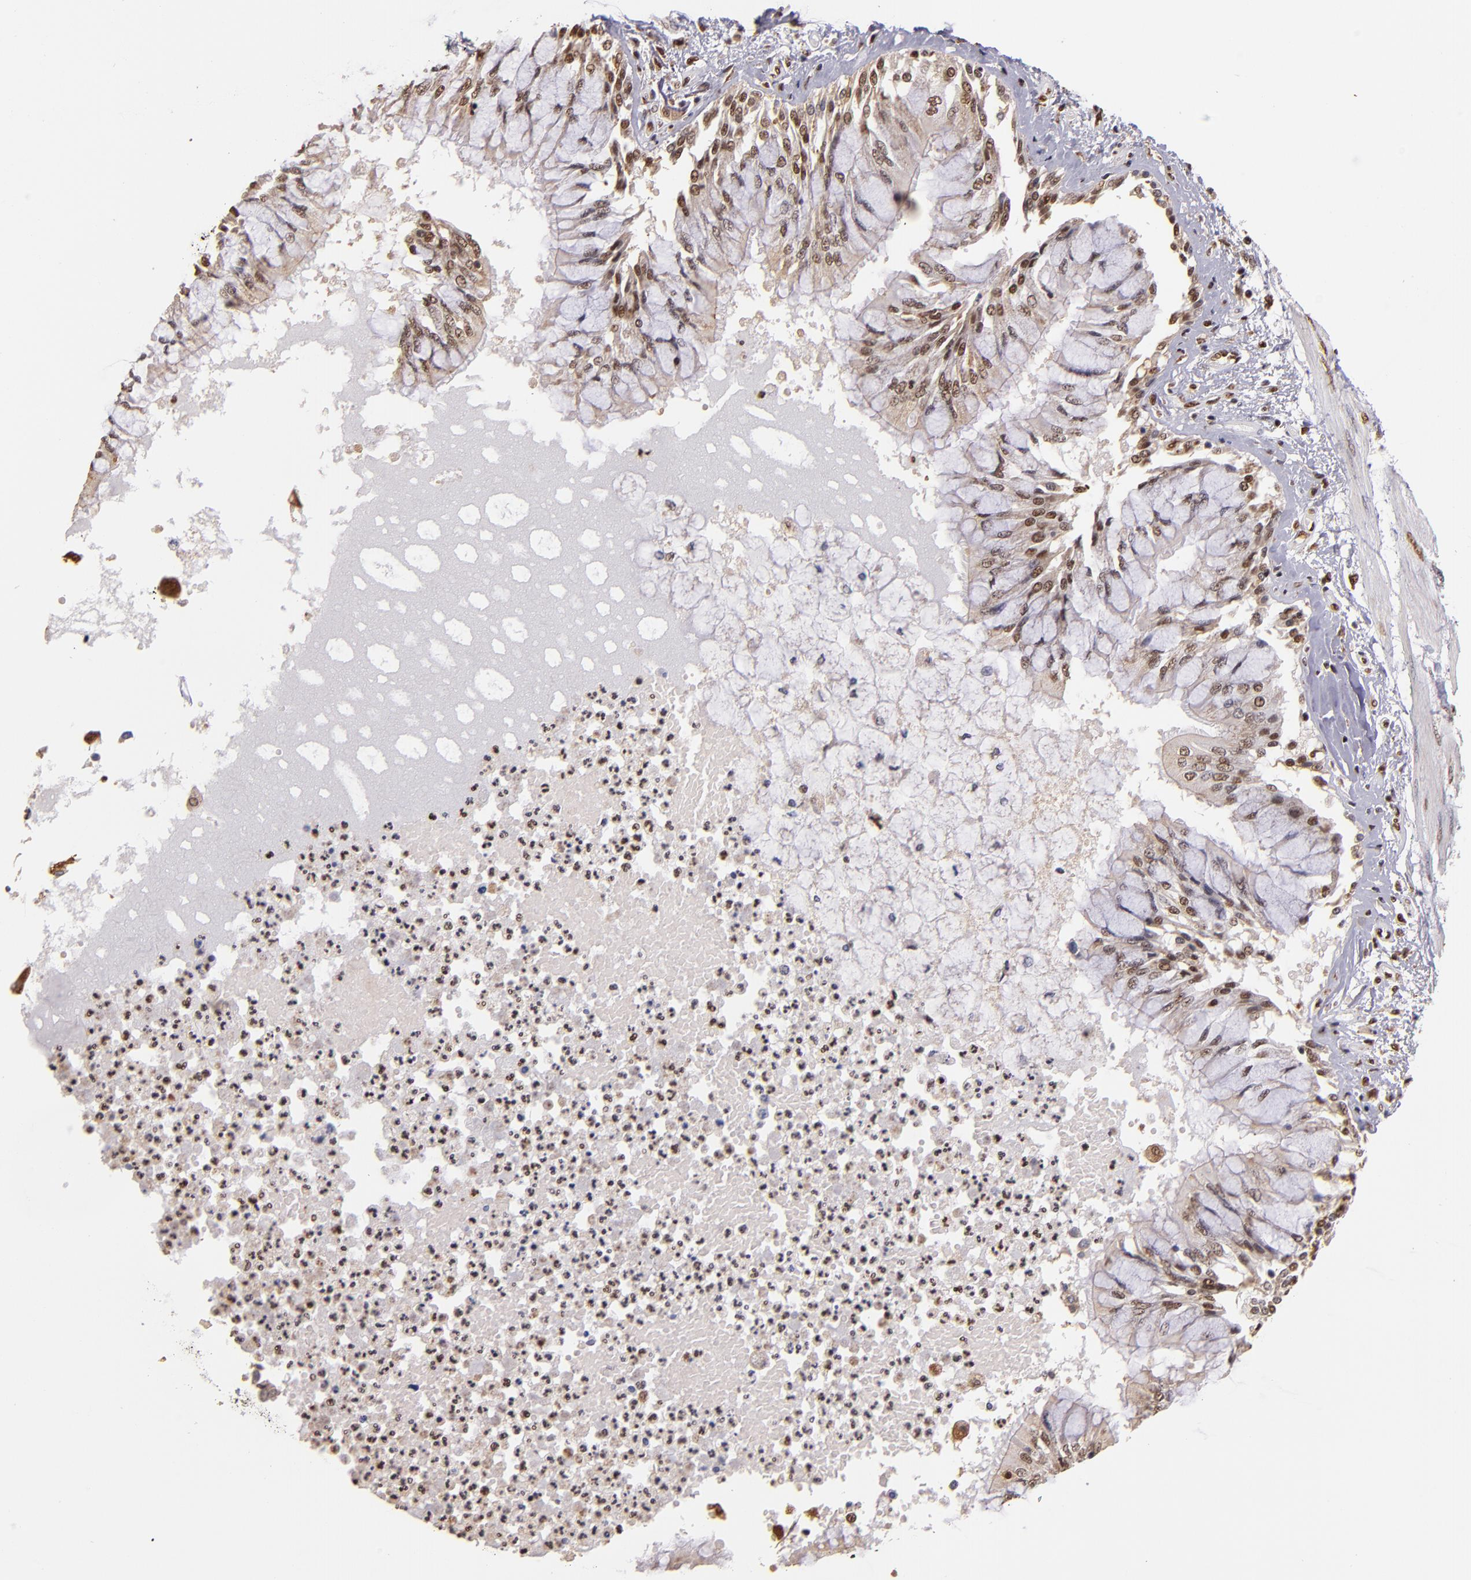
{"staining": {"intensity": "moderate", "quantity": ">75%", "location": "nuclear"}, "tissue": "bronchus", "cell_type": "Respiratory epithelial cells", "image_type": "normal", "snomed": [{"axis": "morphology", "description": "Normal tissue, NOS"}, {"axis": "topography", "description": "Cartilage tissue"}, {"axis": "topography", "description": "Bronchus"}, {"axis": "topography", "description": "Lung"}], "caption": "Protein expression analysis of normal bronchus exhibits moderate nuclear expression in approximately >75% of respiratory epithelial cells.", "gene": "SP1", "patient": {"sex": "female", "age": 49}}